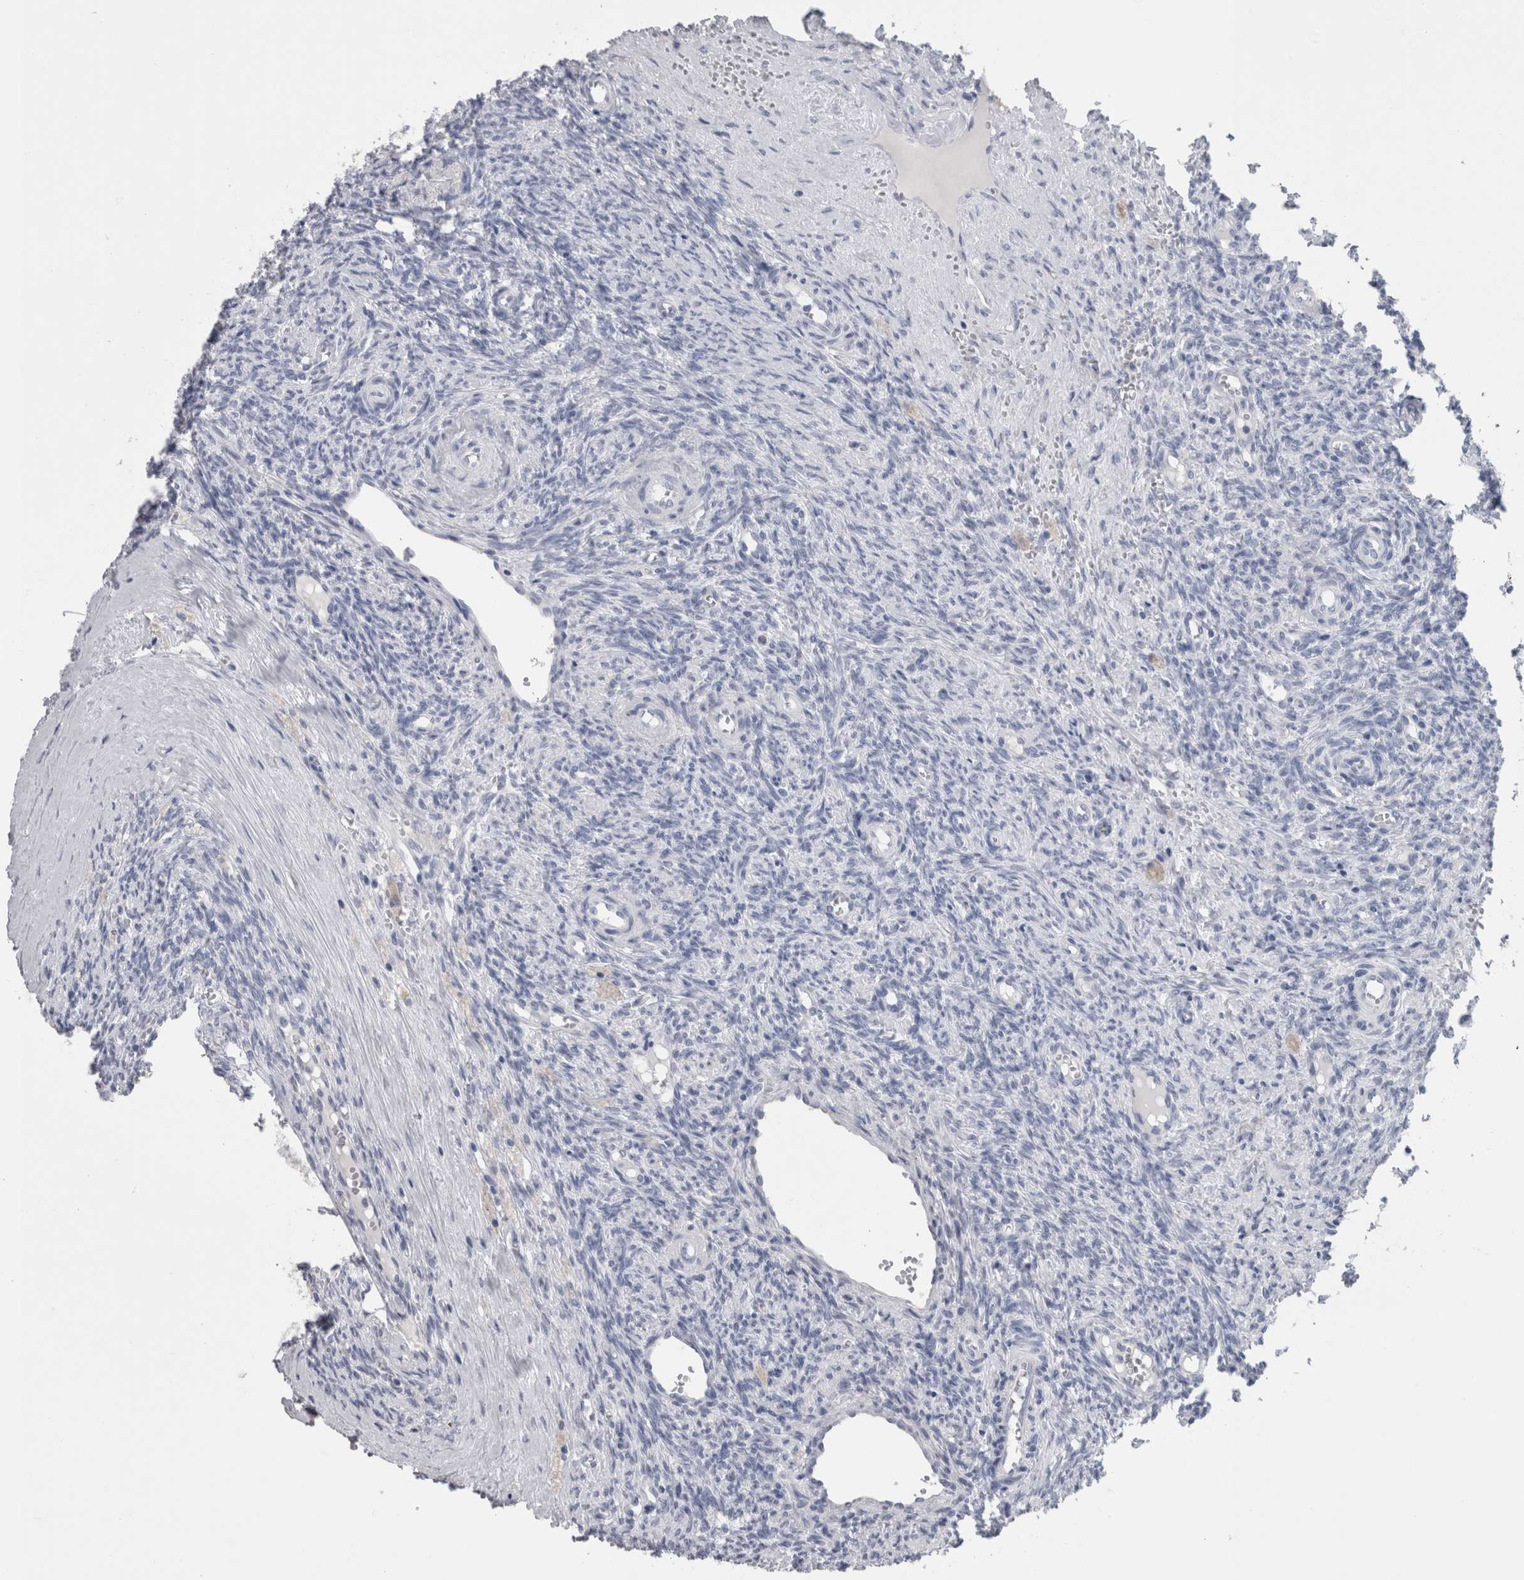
{"staining": {"intensity": "negative", "quantity": "none", "location": "none"}, "tissue": "ovary", "cell_type": "Follicle cells", "image_type": "normal", "snomed": [{"axis": "morphology", "description": "Normal tissue, NOS"}, {"axis": "topography", "description": "Ovary"}], "caption": "This is a image of IHC staining of normal ovary, which shows no staining in follicle cells. (IHC, brightfield microscopy, high magnification).", "gene": "CA8", "patient": {"sex": "female", "age": 41}}